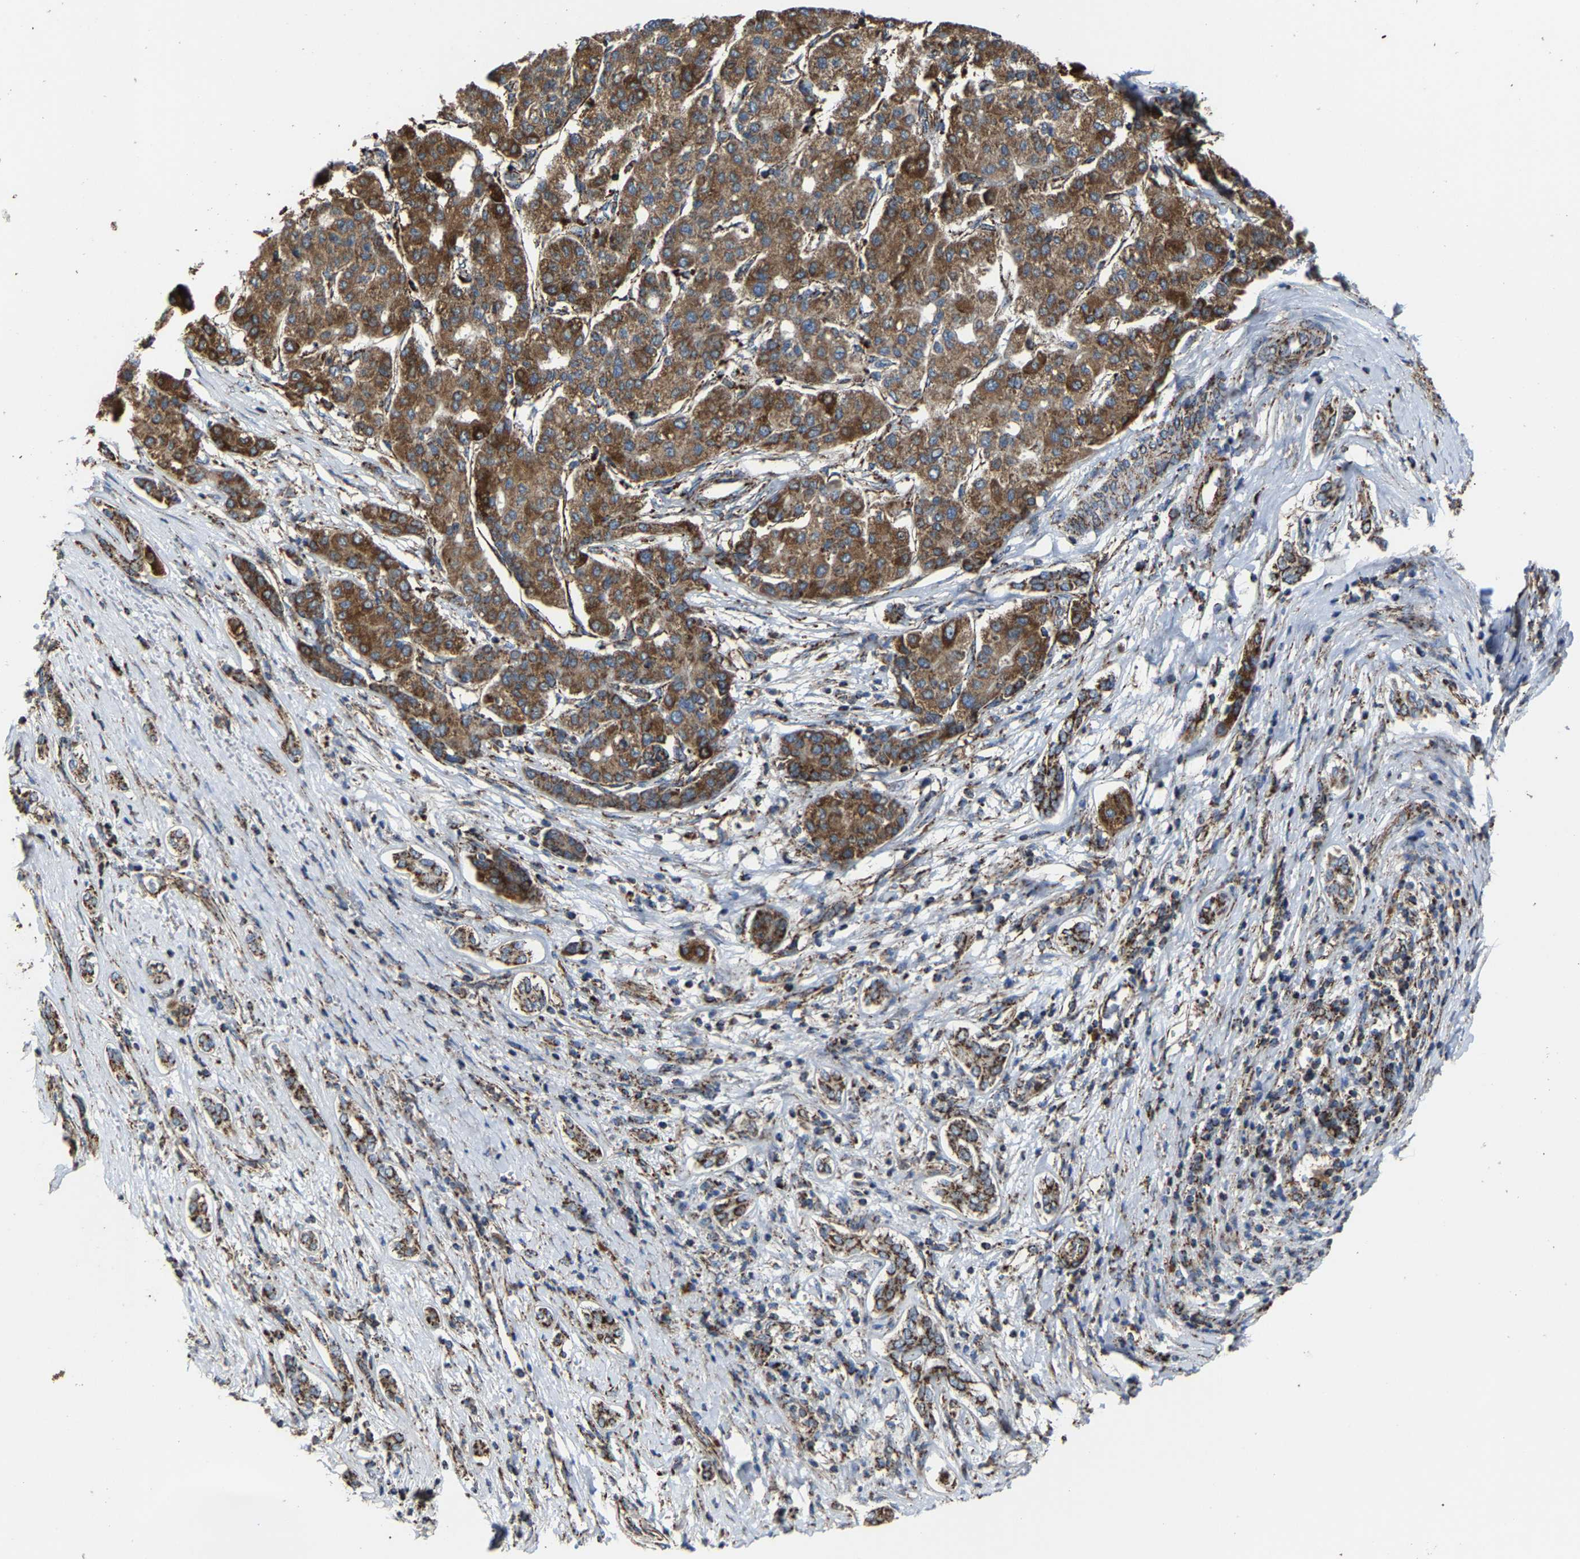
{"staining": {"intensity": "moderate", "quantity": ">75%", "location": "cytoplasmic/membranous"}, "tissue": "liver cancer", "cell_type": "Tumor cells", "image_type": "cancer", "snomed": [{"axis": "morphology", "description": "Carcinoma, Hepatocellular, NOS"}, {"axis": "topography", "description": "Liver"}], "caption": "This photomicrograph exhibits immunohistochemistry (IHC) staining of liver cancer, with medium moderate cytoplasmic/membranous positivity in about >75% of tumor cells.", "gene": "NDUFV3", "patient": {"sex": "male", "age": 65}}